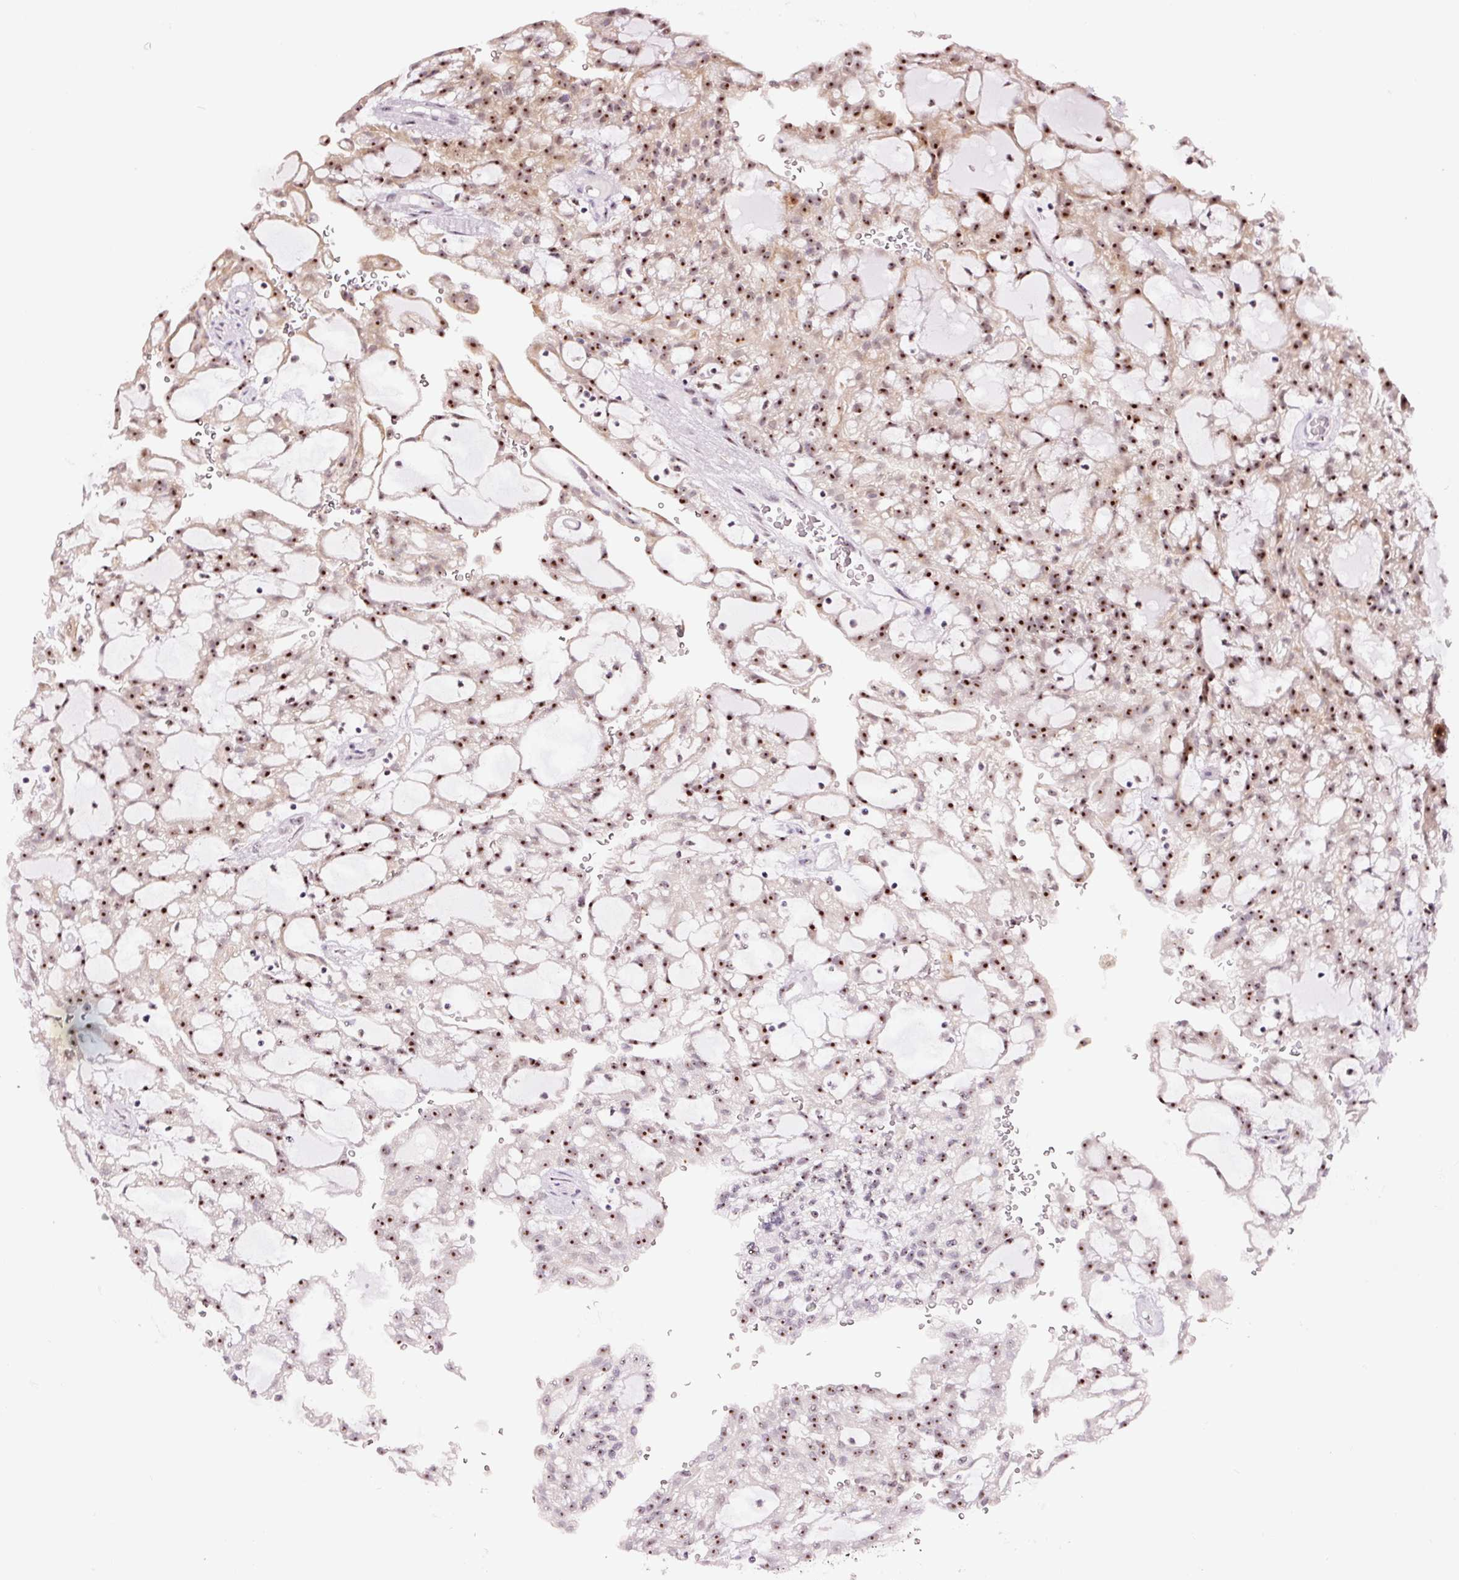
{"staining": {"intensity": "moderate", "quantity": ">75%", "location": "nuclear"}, "tissue": "renal cancer", "cell_type": "Tumor cells", "image_type": "cancer", "snomed": [{"axis": "morphology", "description": "Adenocarcinoma, NOS"}, {"axis": "topography", "description": "Kidney"}], "caption": "The immunohistochemical stain highlights moderate nuclear expression in tumor cells of renal cancer tissue. (Brightfield microscopy of DAB IHC at high magnification).", "gene": "GNL3", "patient": {"sex": "male", "age": 63}}